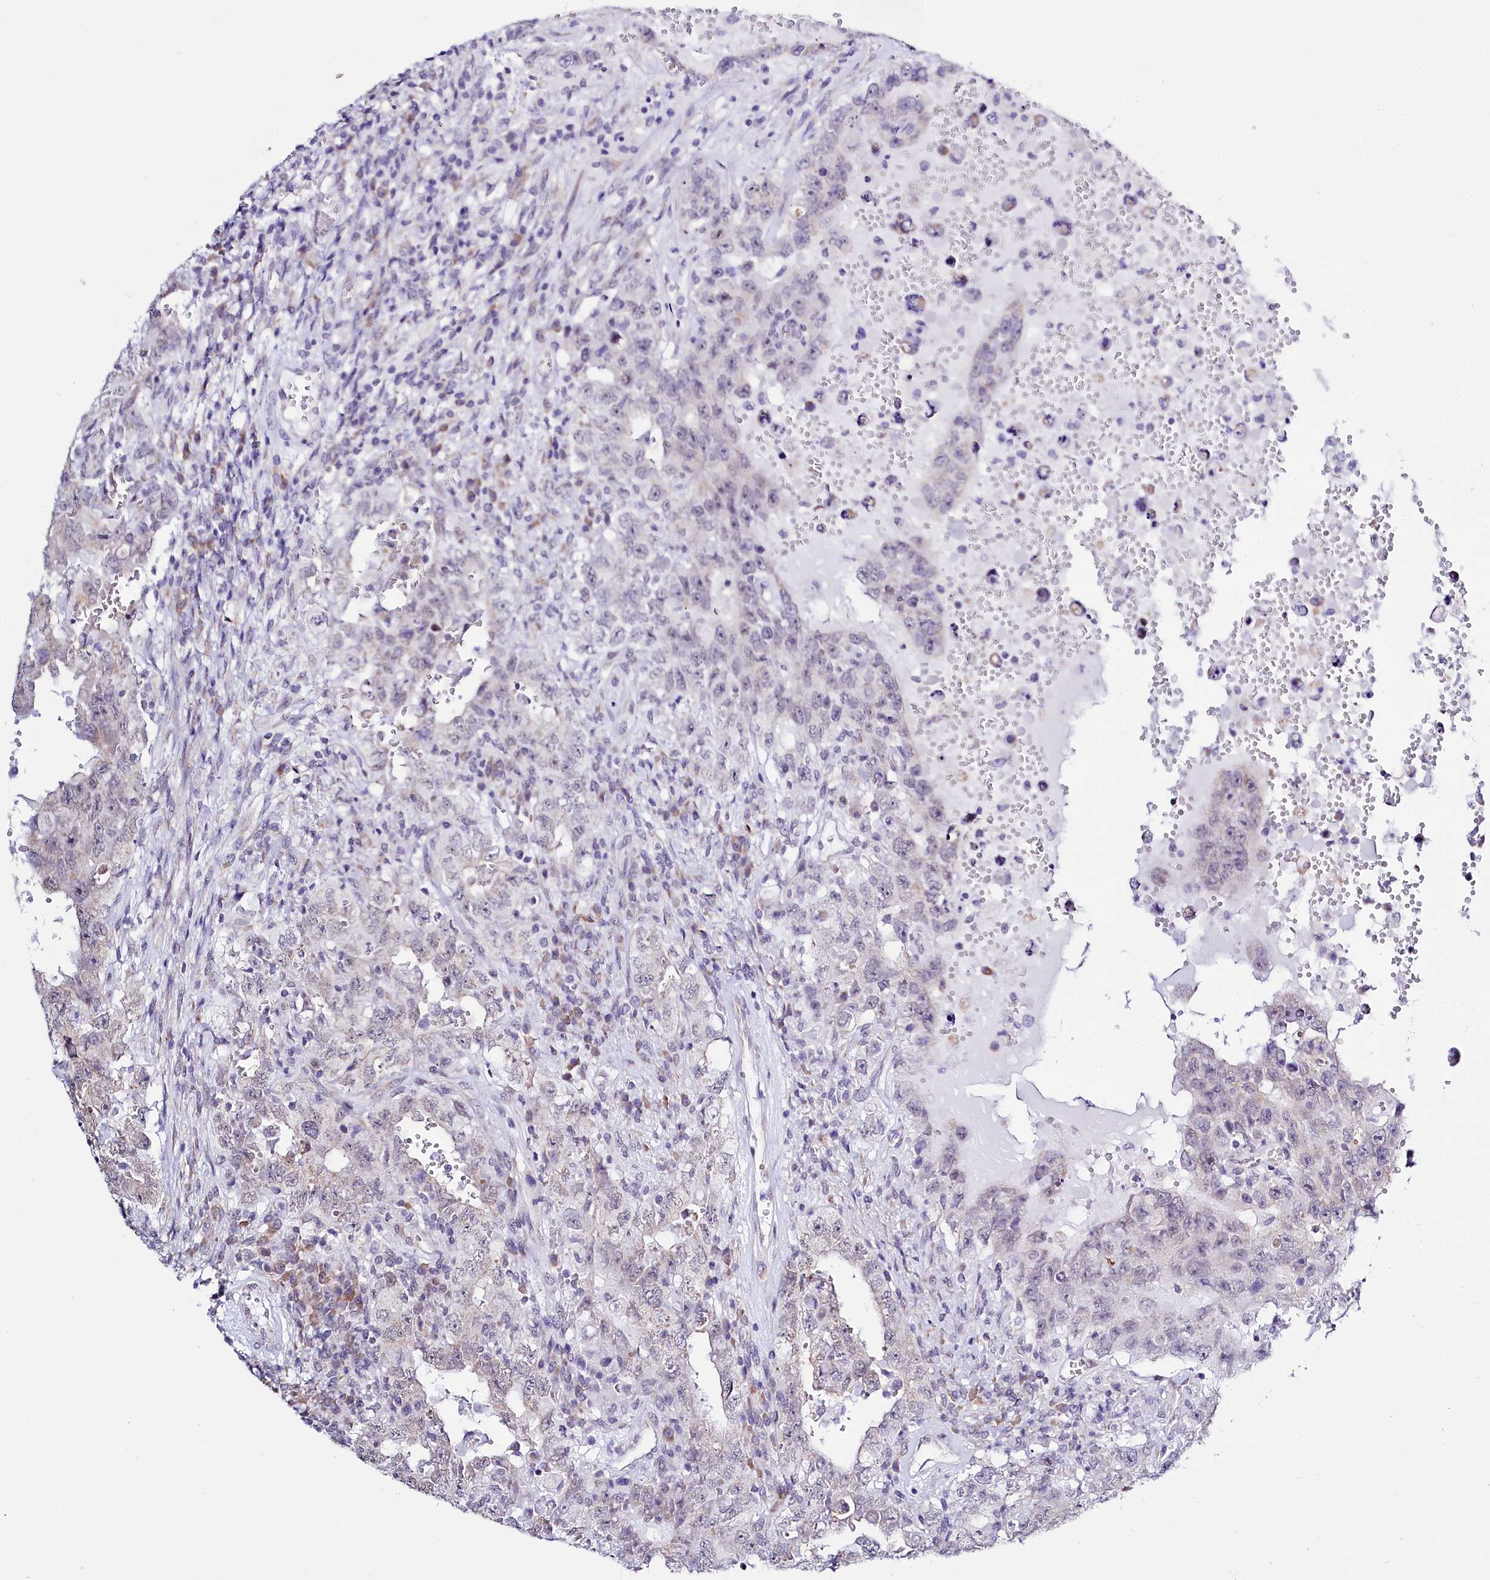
{"staining": {"intensity": "negative", "quantity": "none", "location": "none"}, "tissue": "testis cancer", "cell_type": "Tumor cells", "image_type": "cancer", "snomed": [{"axis": "morphology", "description": "Carcinoma, Embryonal, NOS"}, {"axis": "topography", "description": "Testis"}], "caption": "DAB (3,3'-diaminobenzidine) immunohistochemical staining of human embryonal carcinoma (testis) exhibits no significant expression in tumor cells. (DAB (3,3'-diaminobenzidine) immunohistochemistry, high magnification).", "gene": "SPATS2", "patient": {"sex": "male", "age": 26}}